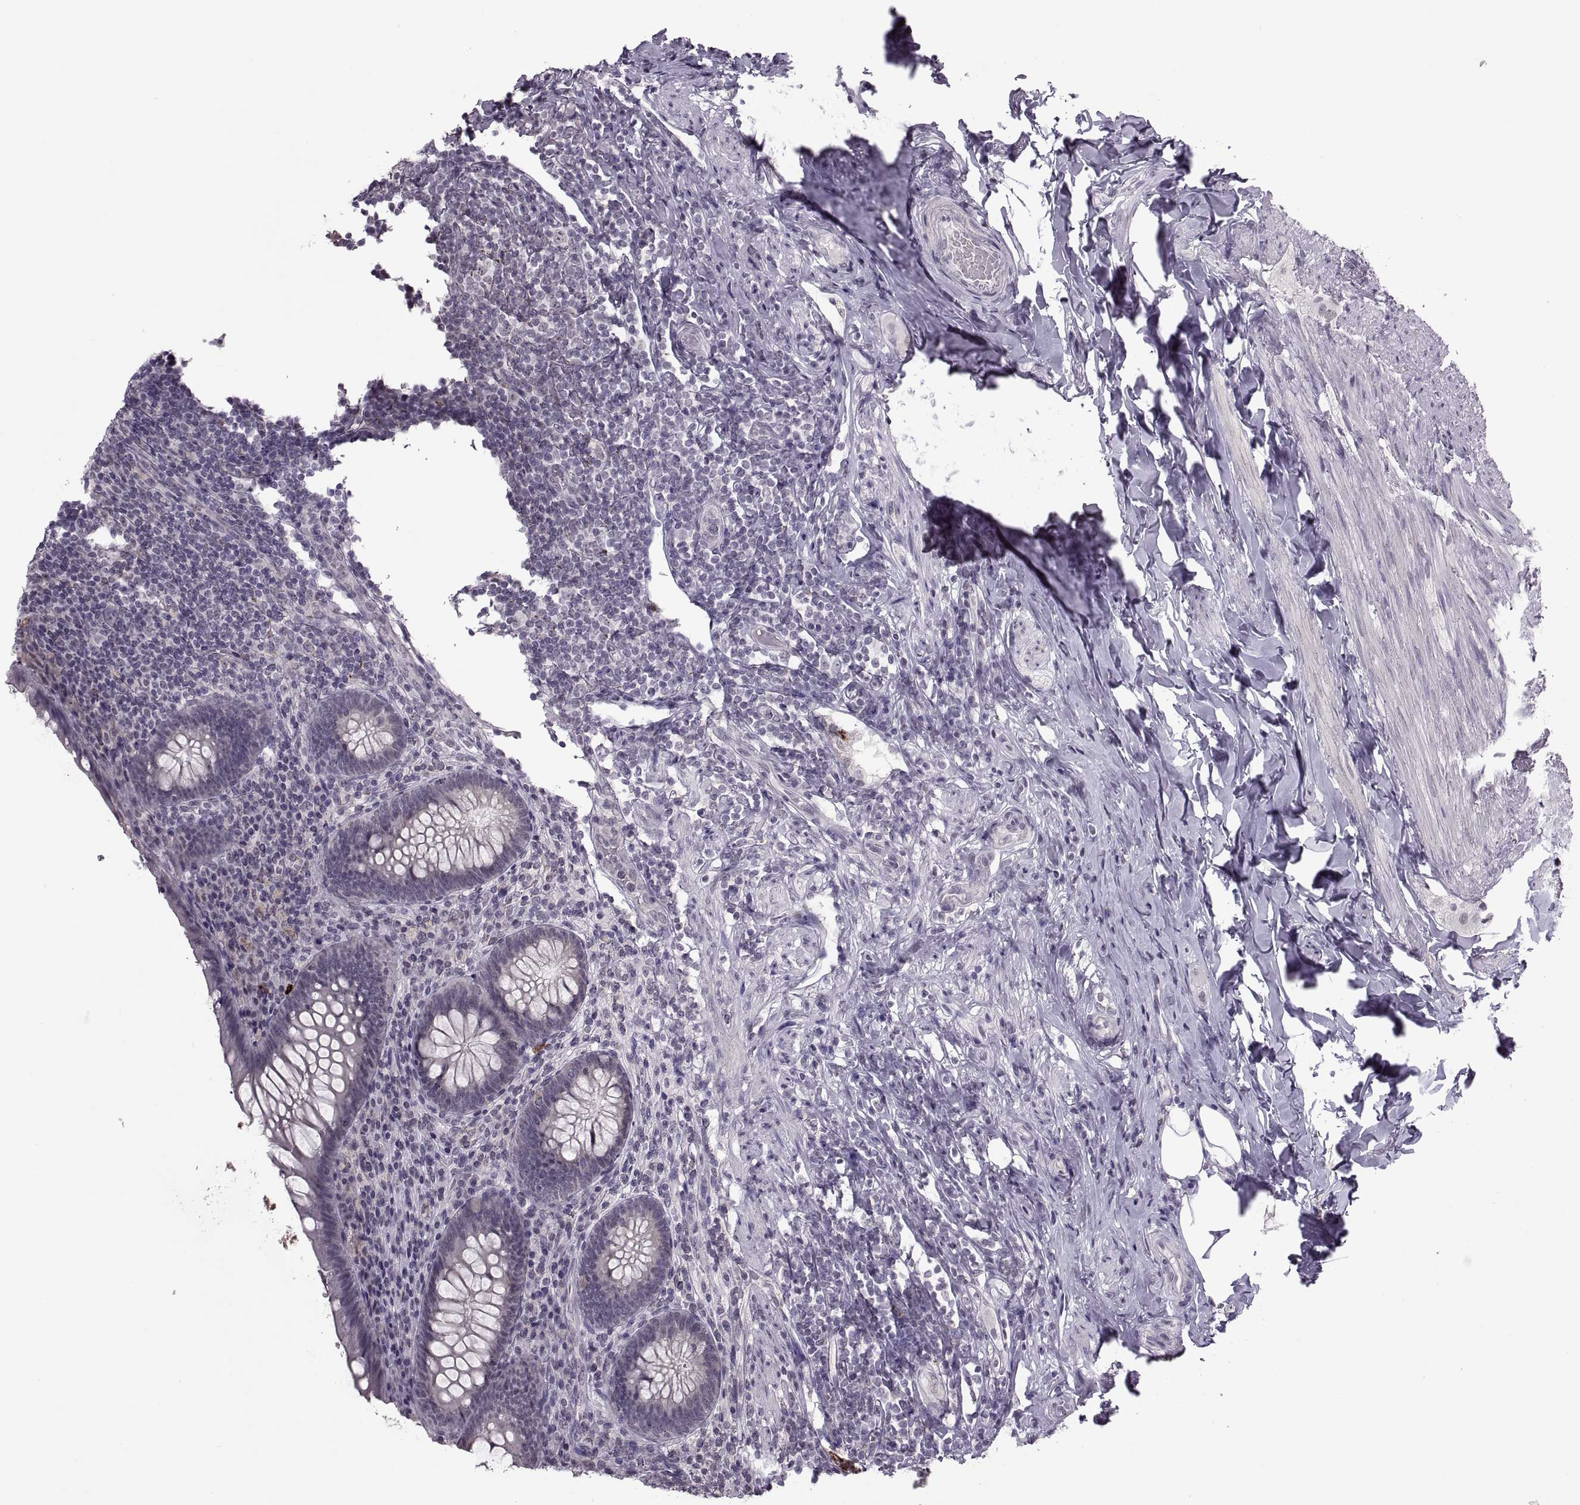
{"staining": {"intensity": "negative", "quantity": "none", "location": "none"}, "tissue": "appendix", "cell_type": "Glandular cells", "image_type": "normal", "snomed": [{"axis": "morphology", "description": "Normal tissue, NOS"}, {"axis": "topography", "description": "Appendix"}], "caption": "An IHC photomicrograph of normal appendix is shown. There is no staining in glandular cells of appendix.", "gene": "OTP", "patient": {"sex": "male", "age": 47}}